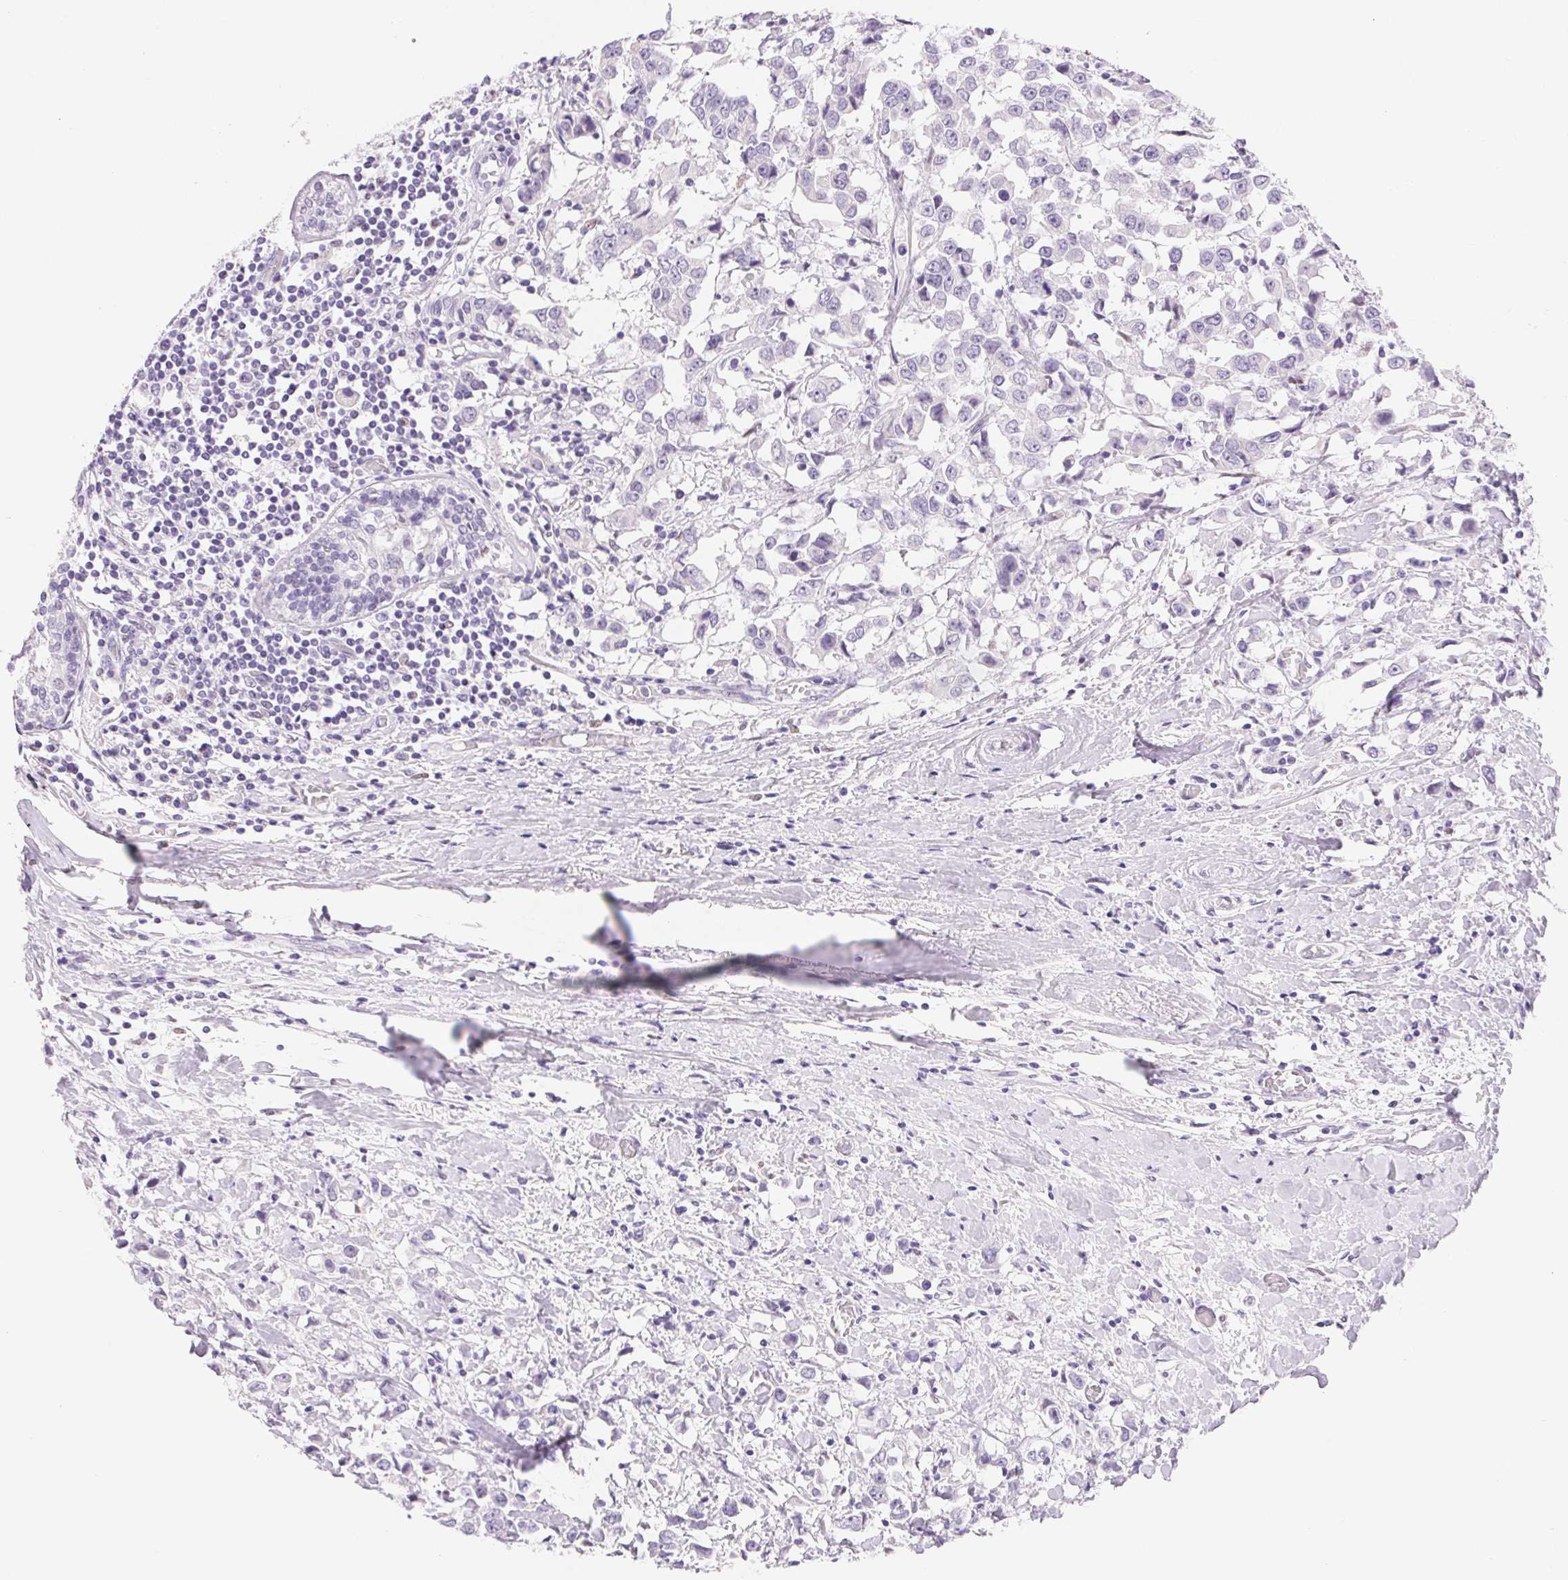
{"staining": {"intensity": "negative", "quantity": "none", "location": "none"}, "tissue": "breast cancer", "cell_type": "Tumor cells", "image_type": "cancer", "snomed": [{"axis": "morphology", "description": "Duct carcinoma"}, {"axis": "topography", "description": "Breast"}], "caption": "The IHC image has no significant staining in tumor cells of breast cancer tissue. (Immunohistochemistry, brightfield microscopy, high magnification).", "gene": "ASGR2", "patient": {"sex": "female", "age": 61}}